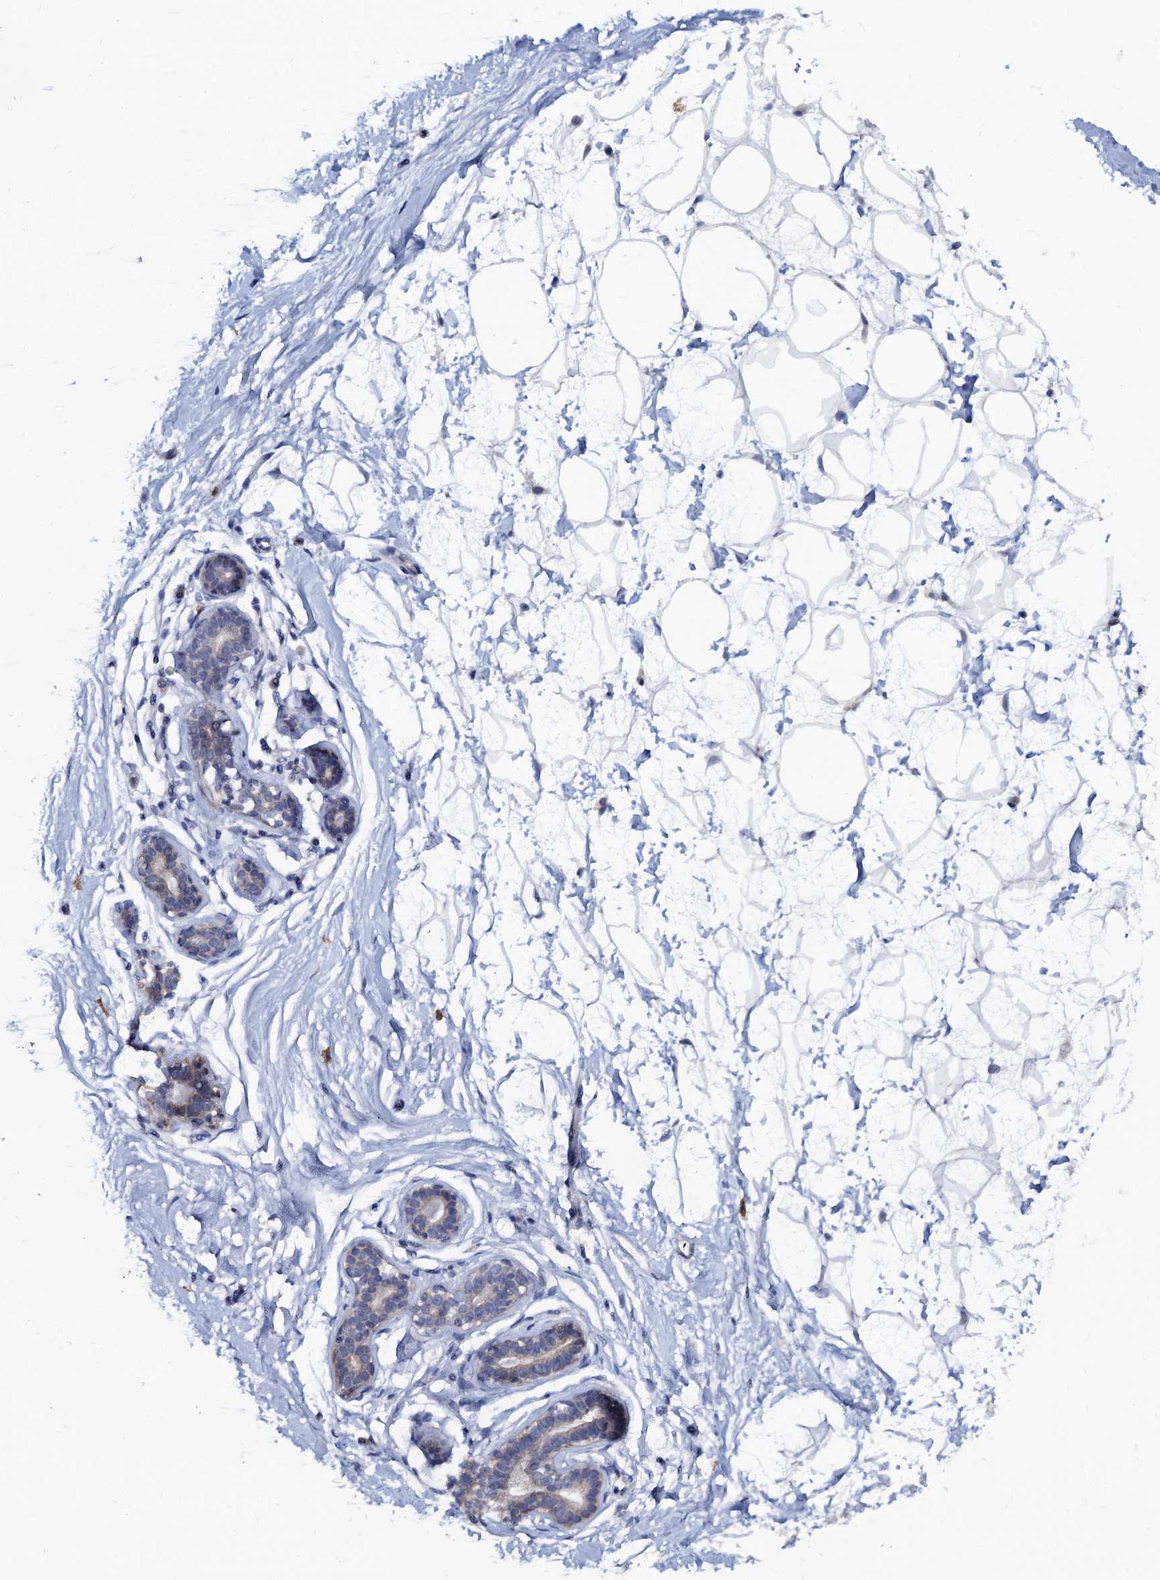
{"staining": {"intensity": "negative", "quantity": "none", "location": "none"}, "tissue": "breast", "cell_type": "Adipocytes", "image_type": "normal", "snomed": [{"axis": "morphology", "description": "Normal tissue, NOS"}, {"axis": "morphology", "description": "Adenoma, NOS"}, {"axis": "topography", "description": "Breast"}], "caption": "An image of human breast is negative for staining in adipocytes. (Stains: DAB immunohistochemistry with hematoxylin counter stain, Microscopy: brightfield microscopy at high magnification).", "gene": "ATOSA", "patient": {"sex": "female", "age": 23}}